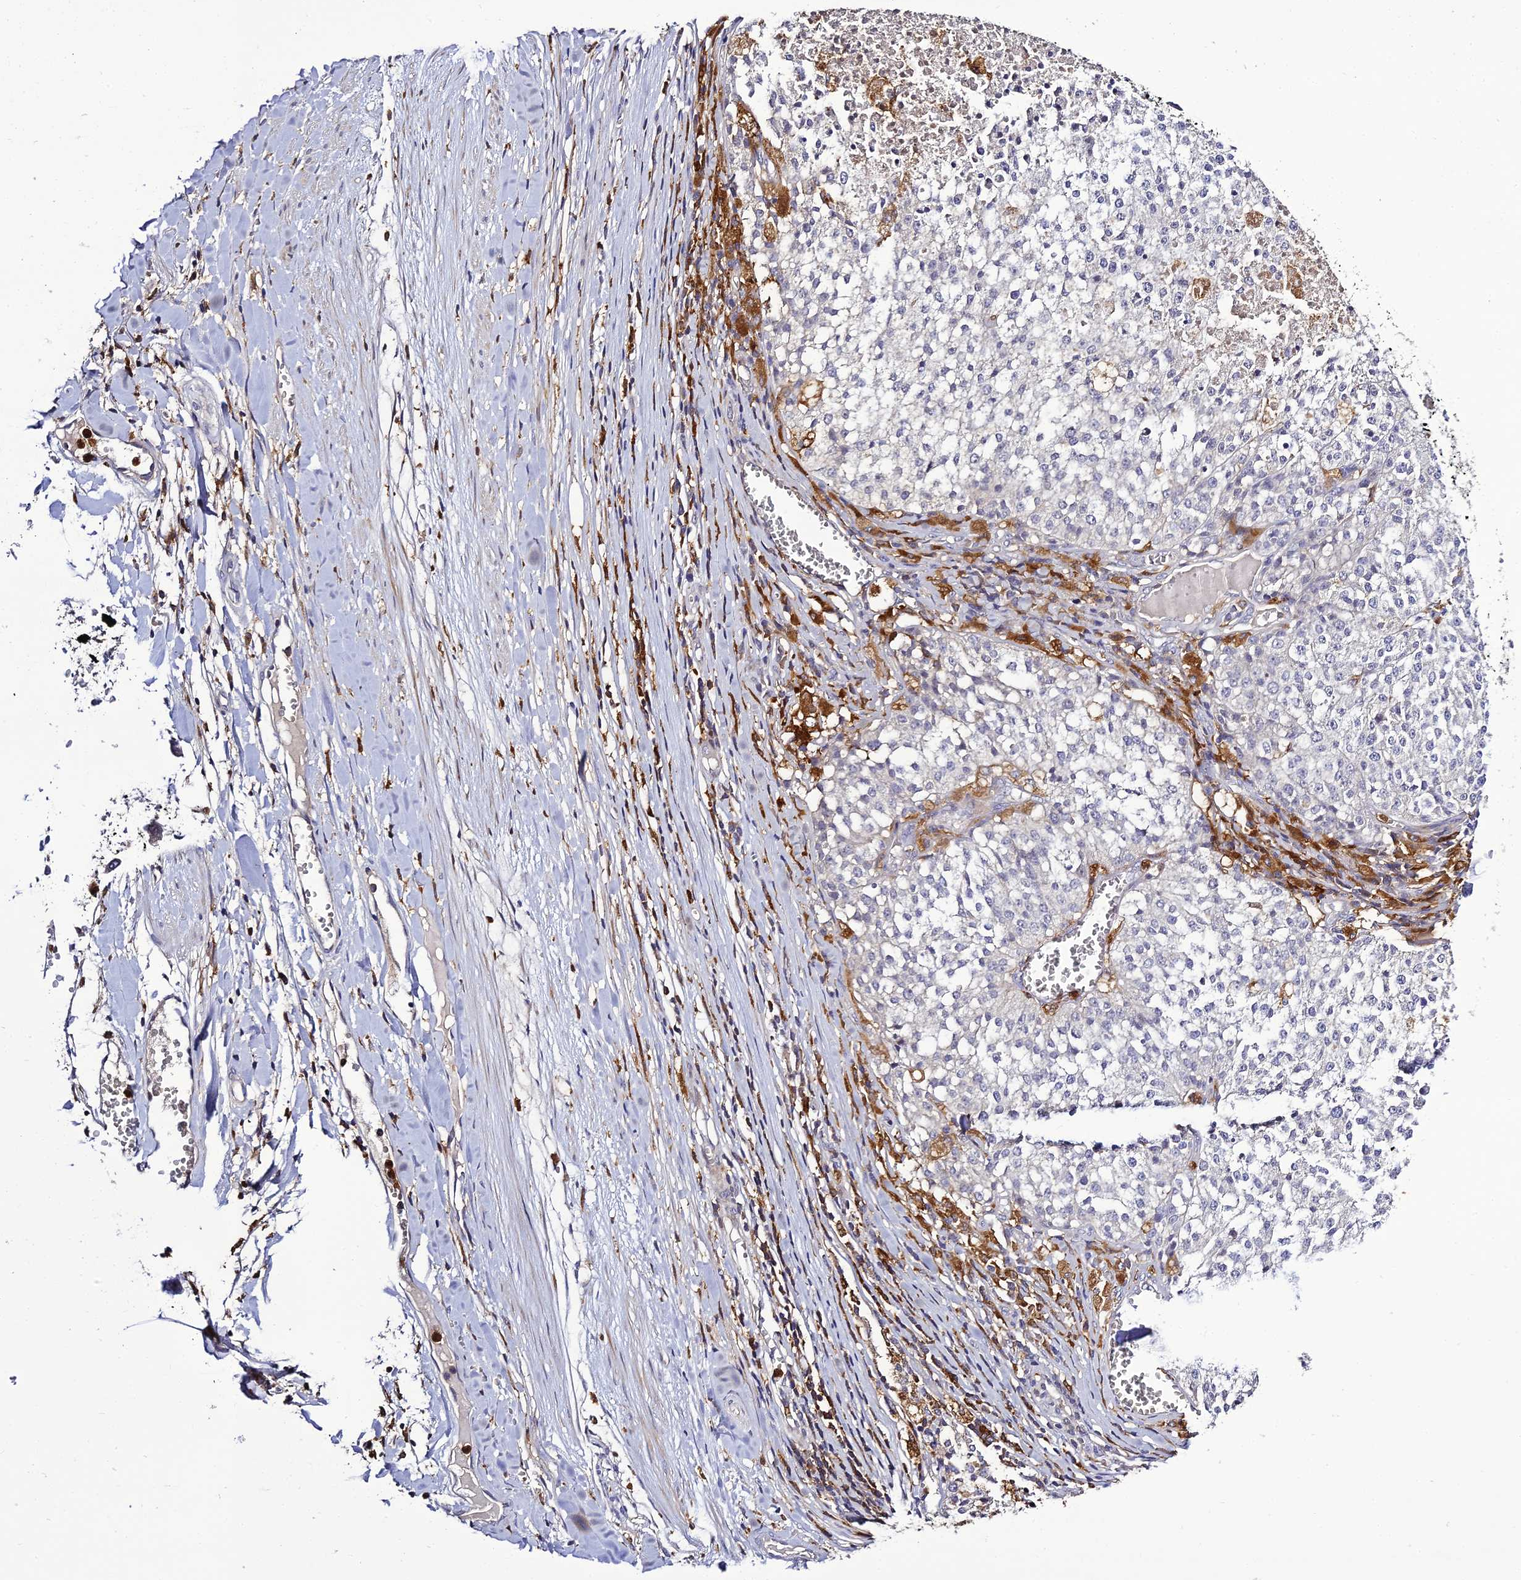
{"staining": {"intensity": "negative", "quantity": "none", "location": "none"}, "tissue": "melanoma", "cell_type": "Tumor cells", "image_type": "cancer", "snomed": [{"axis": "morphology", "description": "Malignant melanoma, NOS"}, {"axis": "topography", "description": "Skin"}], "caption": "There is no significant staining in tumor cells of malignant melanoma. (DAB immunohistochemistry visualized using brightfield microscopy, high magnification).", "gene": "IL4I1", "patient": {"sex": "female", "age": 64}}